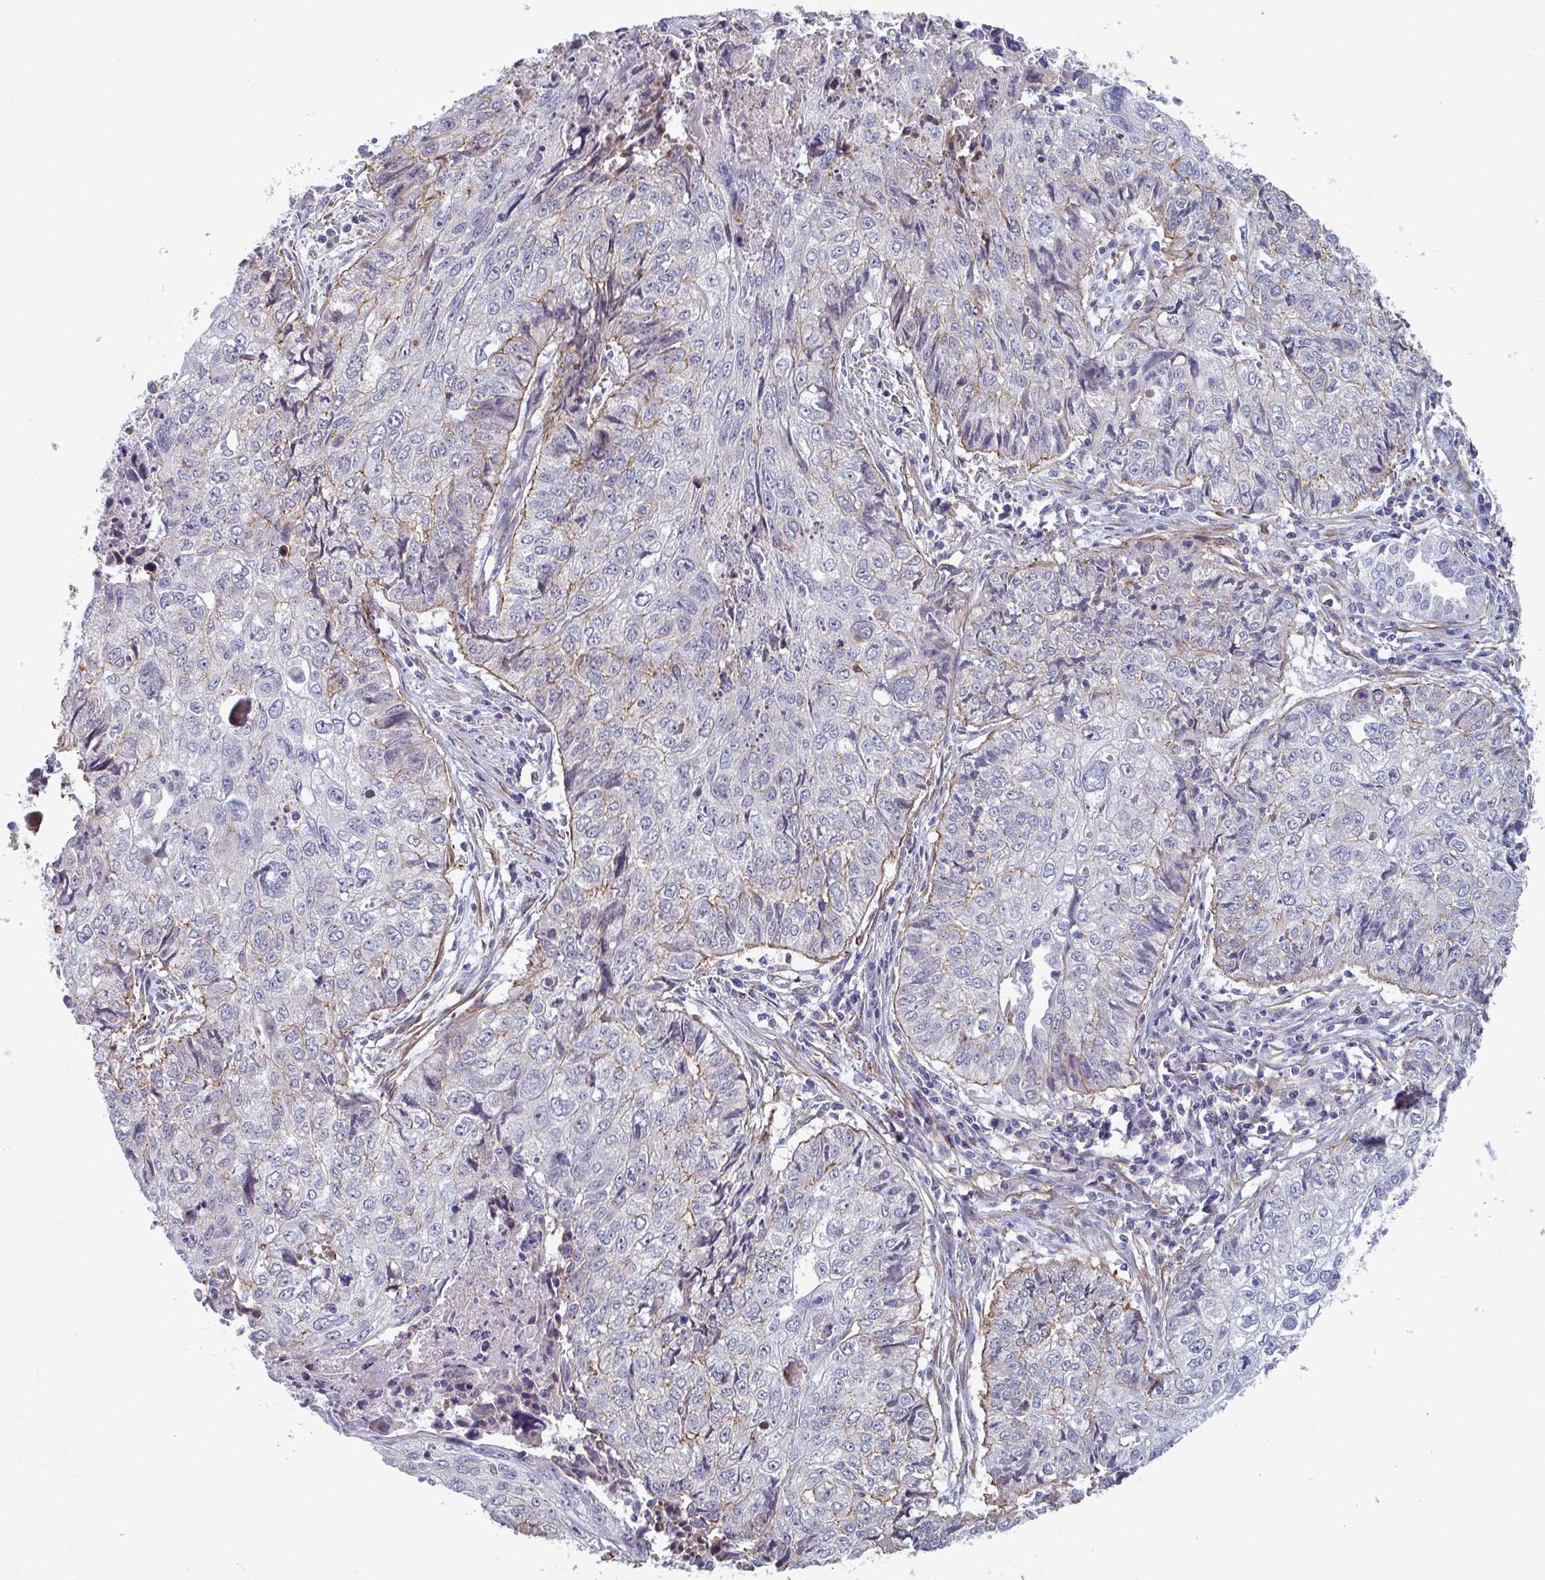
{"staining": {"intensity": "negative", "quantity": "none", "location": "none"}, "tissue": "lung cancer", "cell_type": "Tumor cells", "image_type": "cancer", "snomed": [{"axis": "morphology", "description": "Normal morphology"}, {"axis": "morphology", "description": "Aneuploidy"}, {"axis": "morphology", "description": "Squamous cell carcinoma, NOS"}, {"axis": "topography", "description": "Lymph node"}, {"axis": "topography", "description": "Lung"}], "caption": "Protein analysis of lung squamous cell carcinoma exhibits no significant expression in tumor cells.", "gene": "NEURL4", "patient": {"sex": "female", "age": 76}}